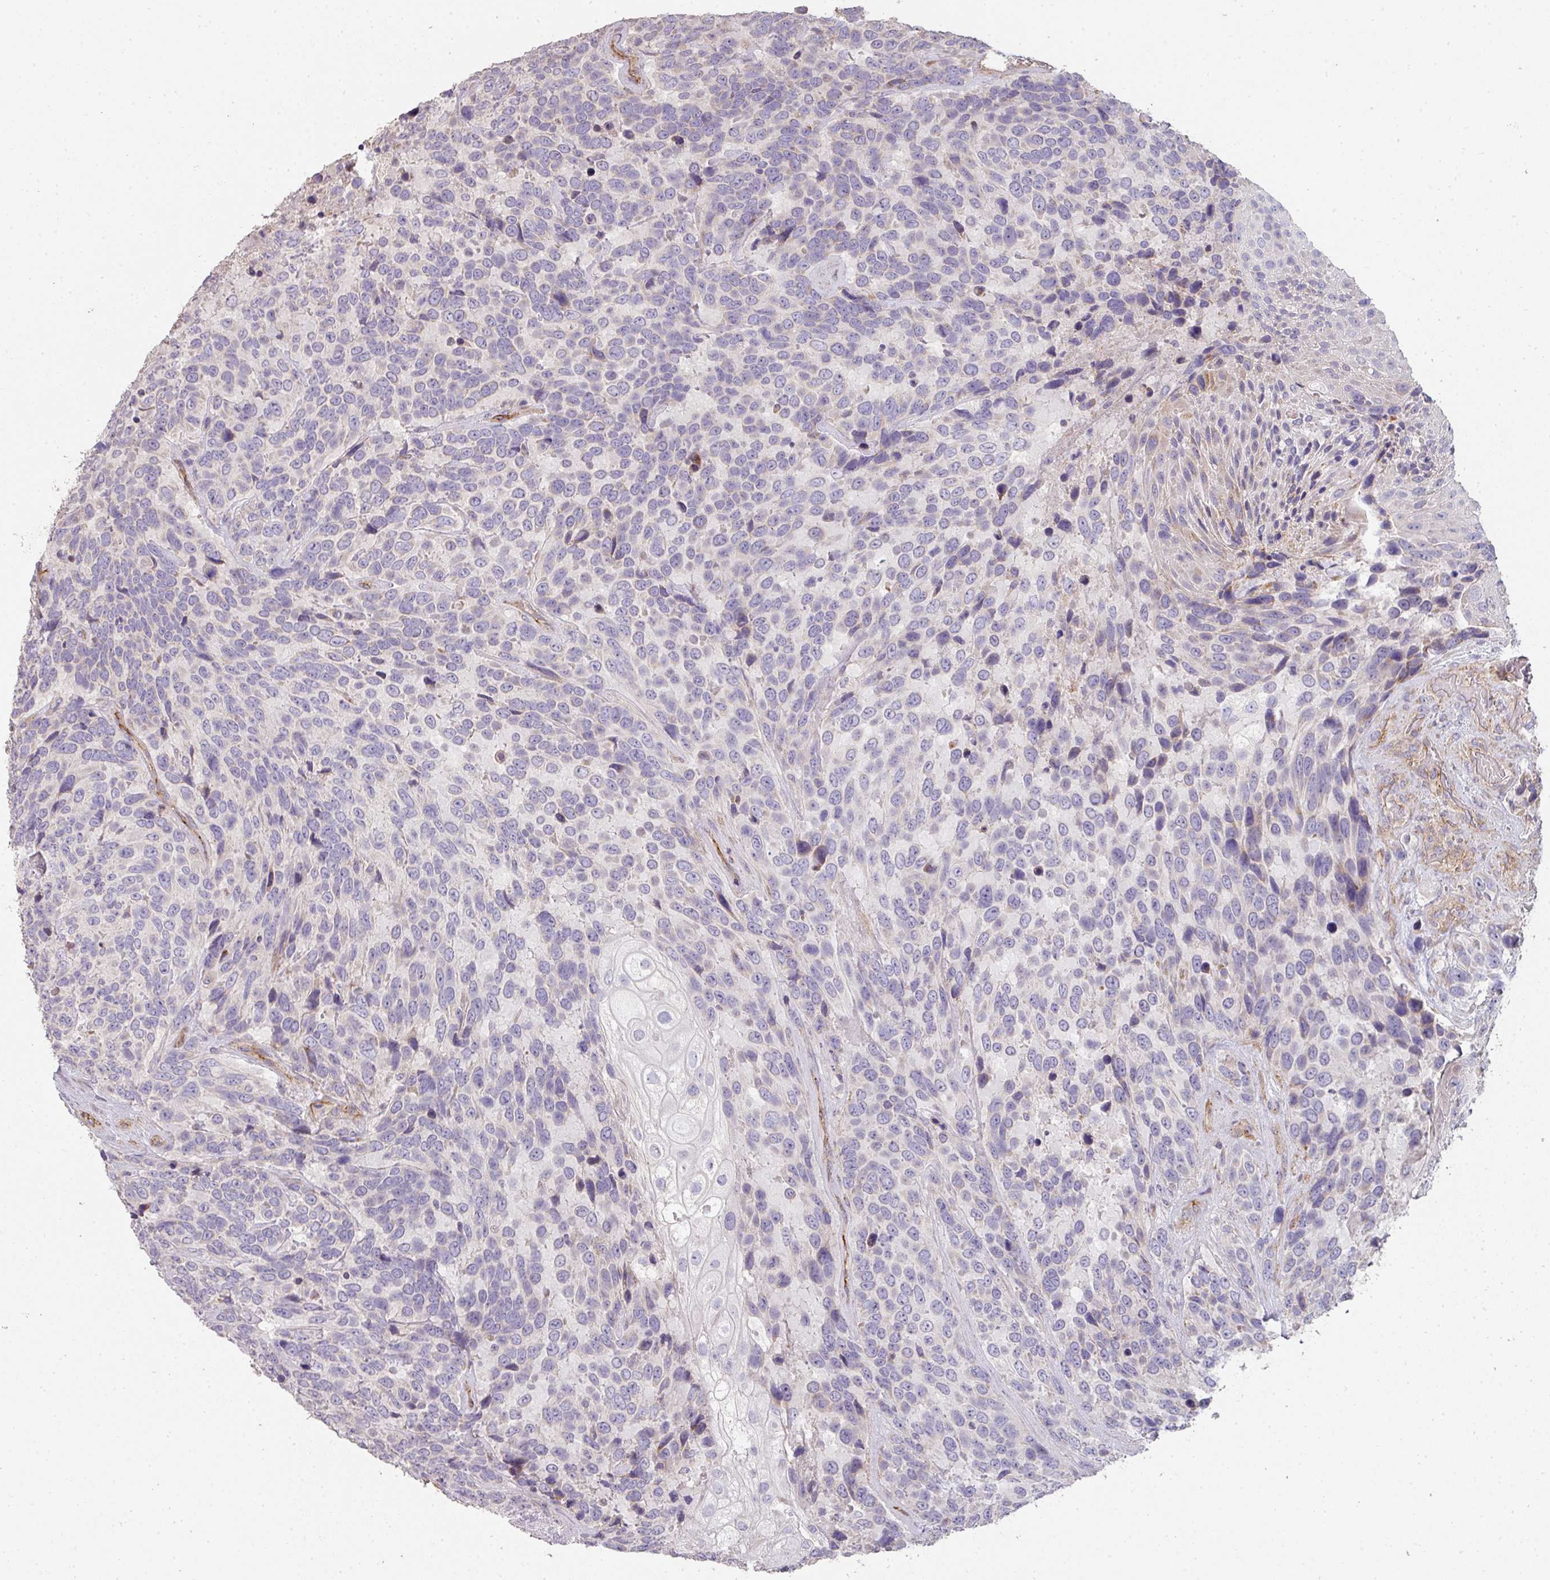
{"staining": {"intensity": "negative", "quantity": "none", "location": "none"}, "tissue": "urothelial cancer", "cell_type": "Tumor cells", "image_type": "cancer", "snomed": [{"axis": "morphology", "description": "Urothelial carcinoma, High grade"}, {"axis": "topography", "description": "Urinary bladder"}], "caption": "DAB immunohistochemical staining of urothelial cancer displays no significant staining in tumor cells.", "gene": "PCDH1", "patient": {"sex": "female", "age": 70}}